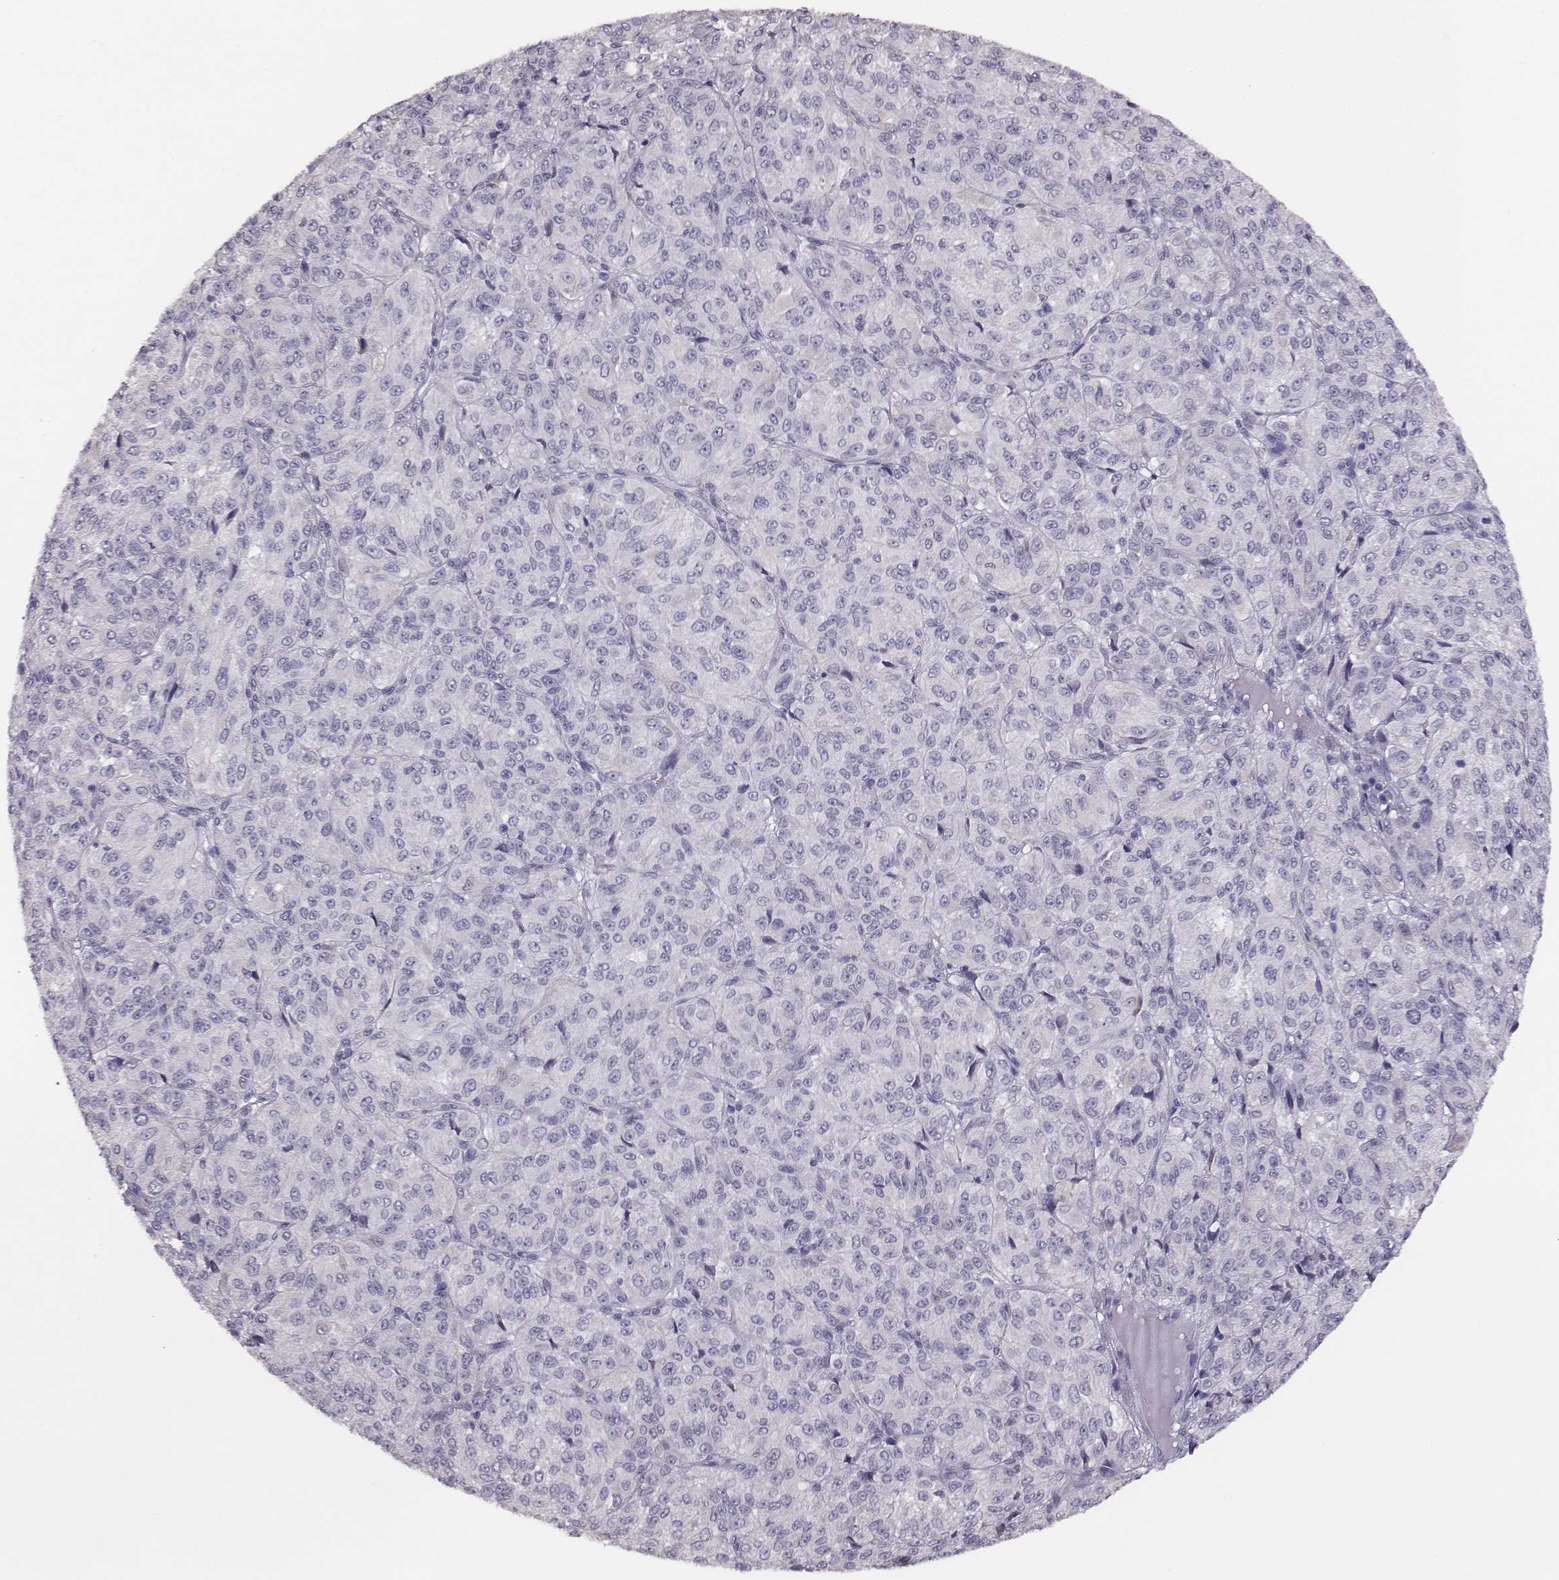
{"staining": {"intensity": "negative", "quantity": "none", "location": "none"}, "tissue": "melanoma", "cell_type": "Tumor cells", "image_type": "cancer", "snomed": [{"axis": "morphology", "description": "Malignant melanoma, Metastatic site"}, {"axis": "topography", "description": "Brain"}], "caption": "The photomicrograph shows no staining of tumor cells in melanoma. The staining was performed using DAB (3,3'-diaminobenzidine) to visualize the protein expression in brown, while the nuclei were stained in blue with hematoxylin (Magnification: 20x).", "gene": "GUCA1A", "patient": {"sex": "female", "age": 56}}